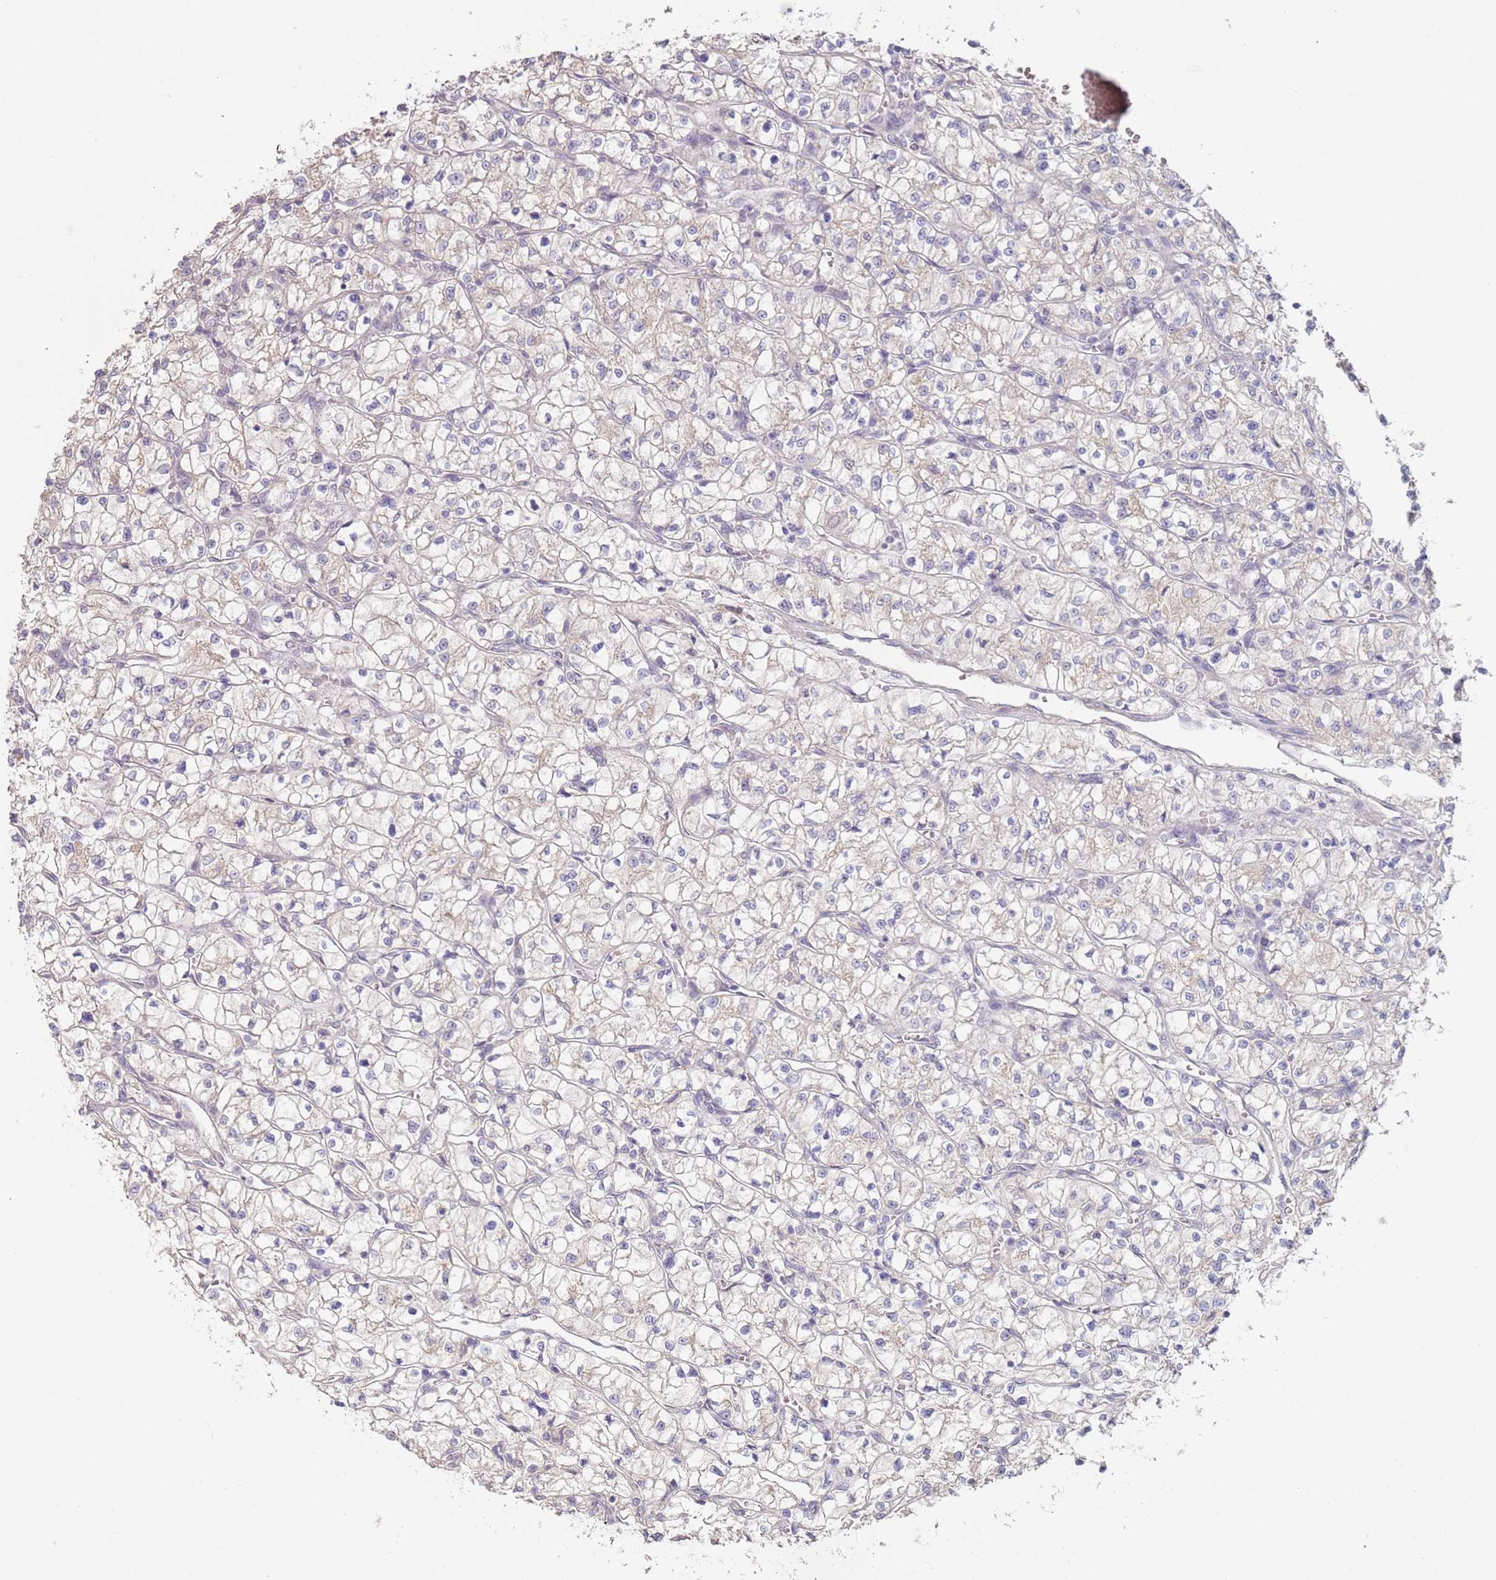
{"staining": {"intensity": "weak", "quantity": "<25%", "location": "cytoplasmic/membranous"}, "tissue": "renal cancer", "cell_type": "Tumor cells", "image_type": "cancer", "snomed": [{"axis": "morphology", "description": "Adenocarcinoma, NOS"}, {"axis": "topography", "description": "Kidney"}], "caption": "Photomicrograph shows no protein staining in tumor cells of adenocarcinoma (renal) tissue. Brightfield microscopy of immunohistochemistry (IHC) stained with DAB (3,3'-diaminobenzidine) (brown) and hematoxylin (blue), captured at high magnification.", "gene": "WDR93", "patient": {"sex": "female", "age": 64}}